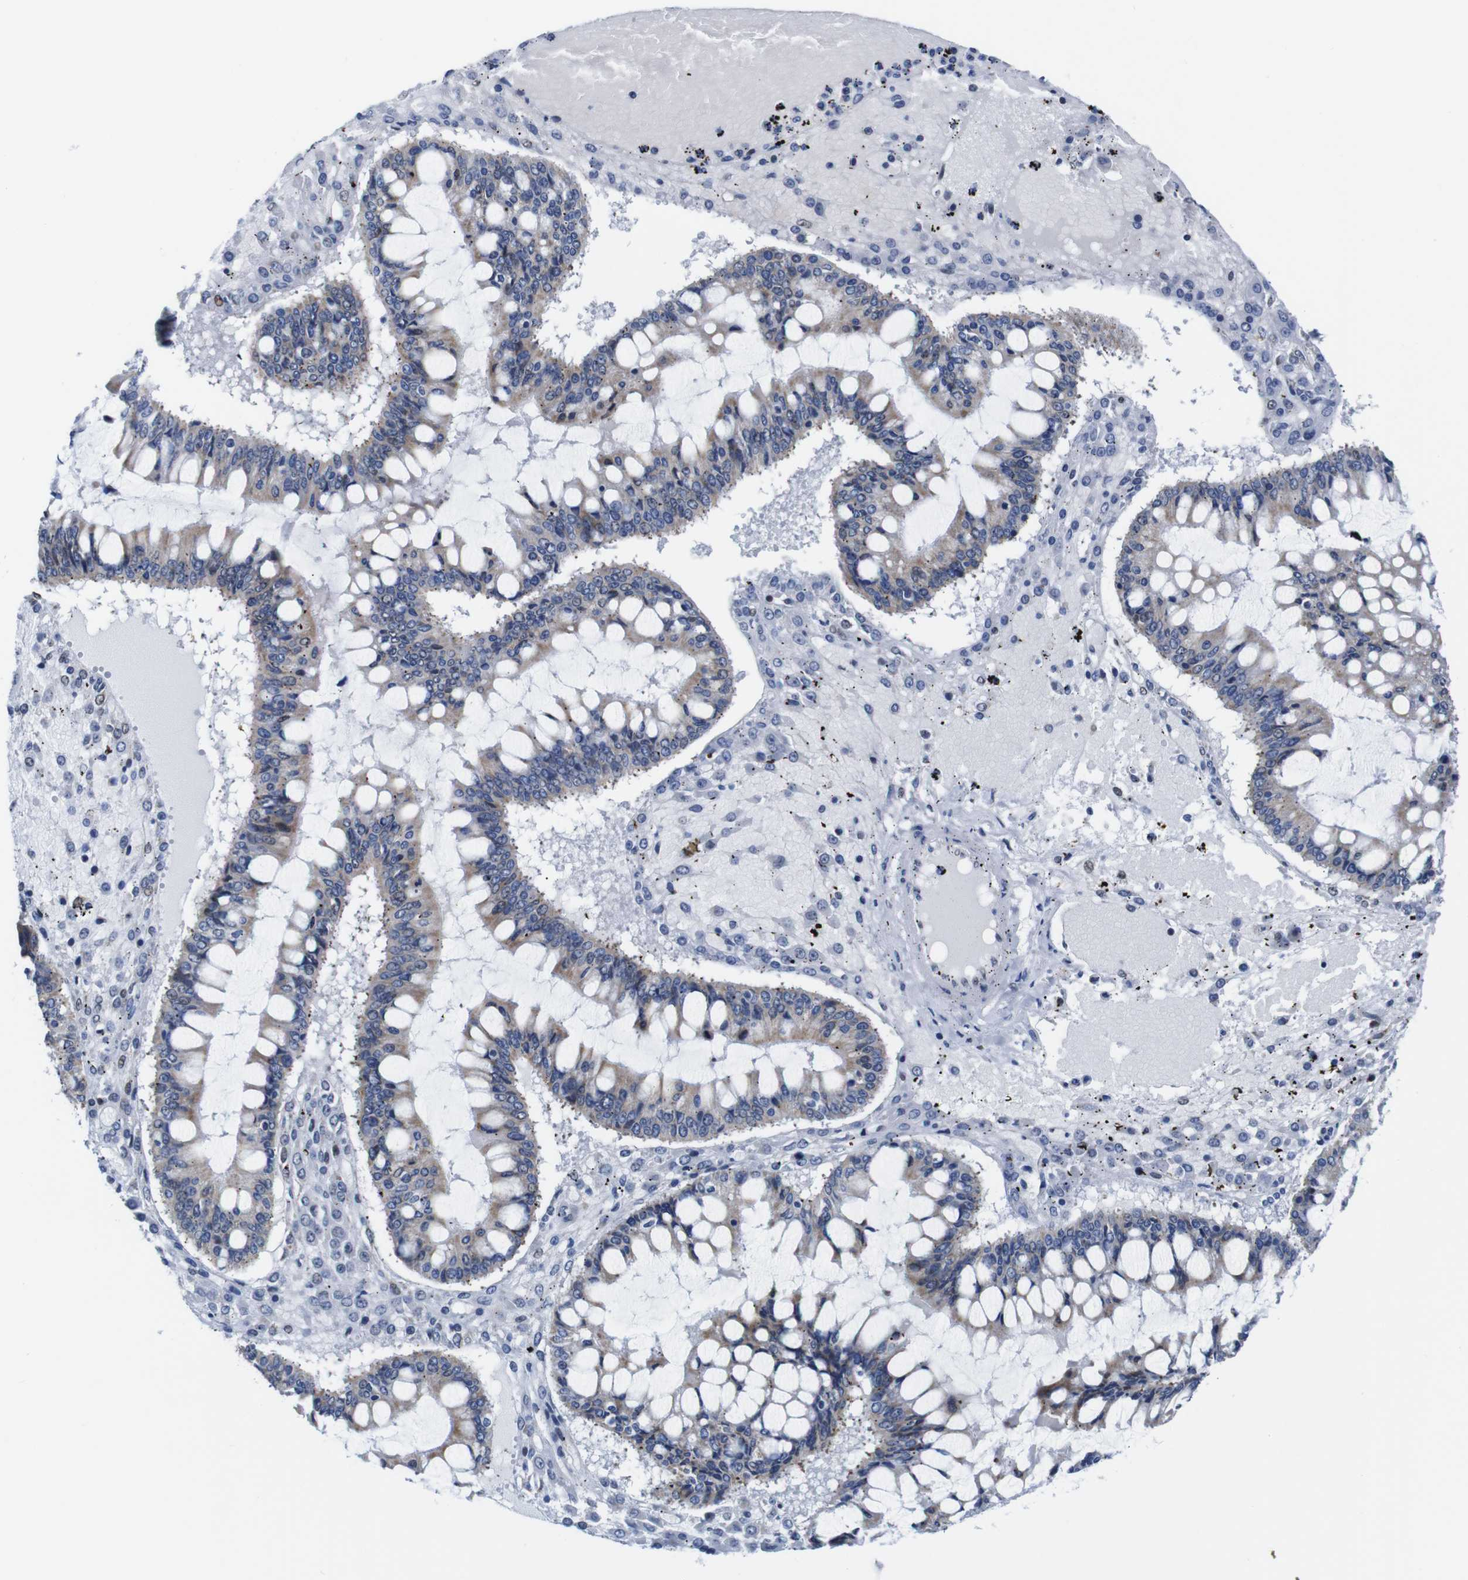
{"staining": {"intensity": "weak", "quantity": ">75%", "location": "cytoplasmic/membranous"}, "tissue": "ovarian cancer", "cell_type": "Tumor cells", "image_type": "cancer", "snomed": [{"axis": "morphology", "description": "Cystadenocarcinoma, mucinous, NOS"}, {"axis": "topography", "description": "Ovary"}], "caption": "Mucinous cystadenocarcinoma (ovarian) stained with a protein marker shows weak staining in tumor cells.", "gene": "GATA6", "patient": {"sex": "female", "age": 73}}